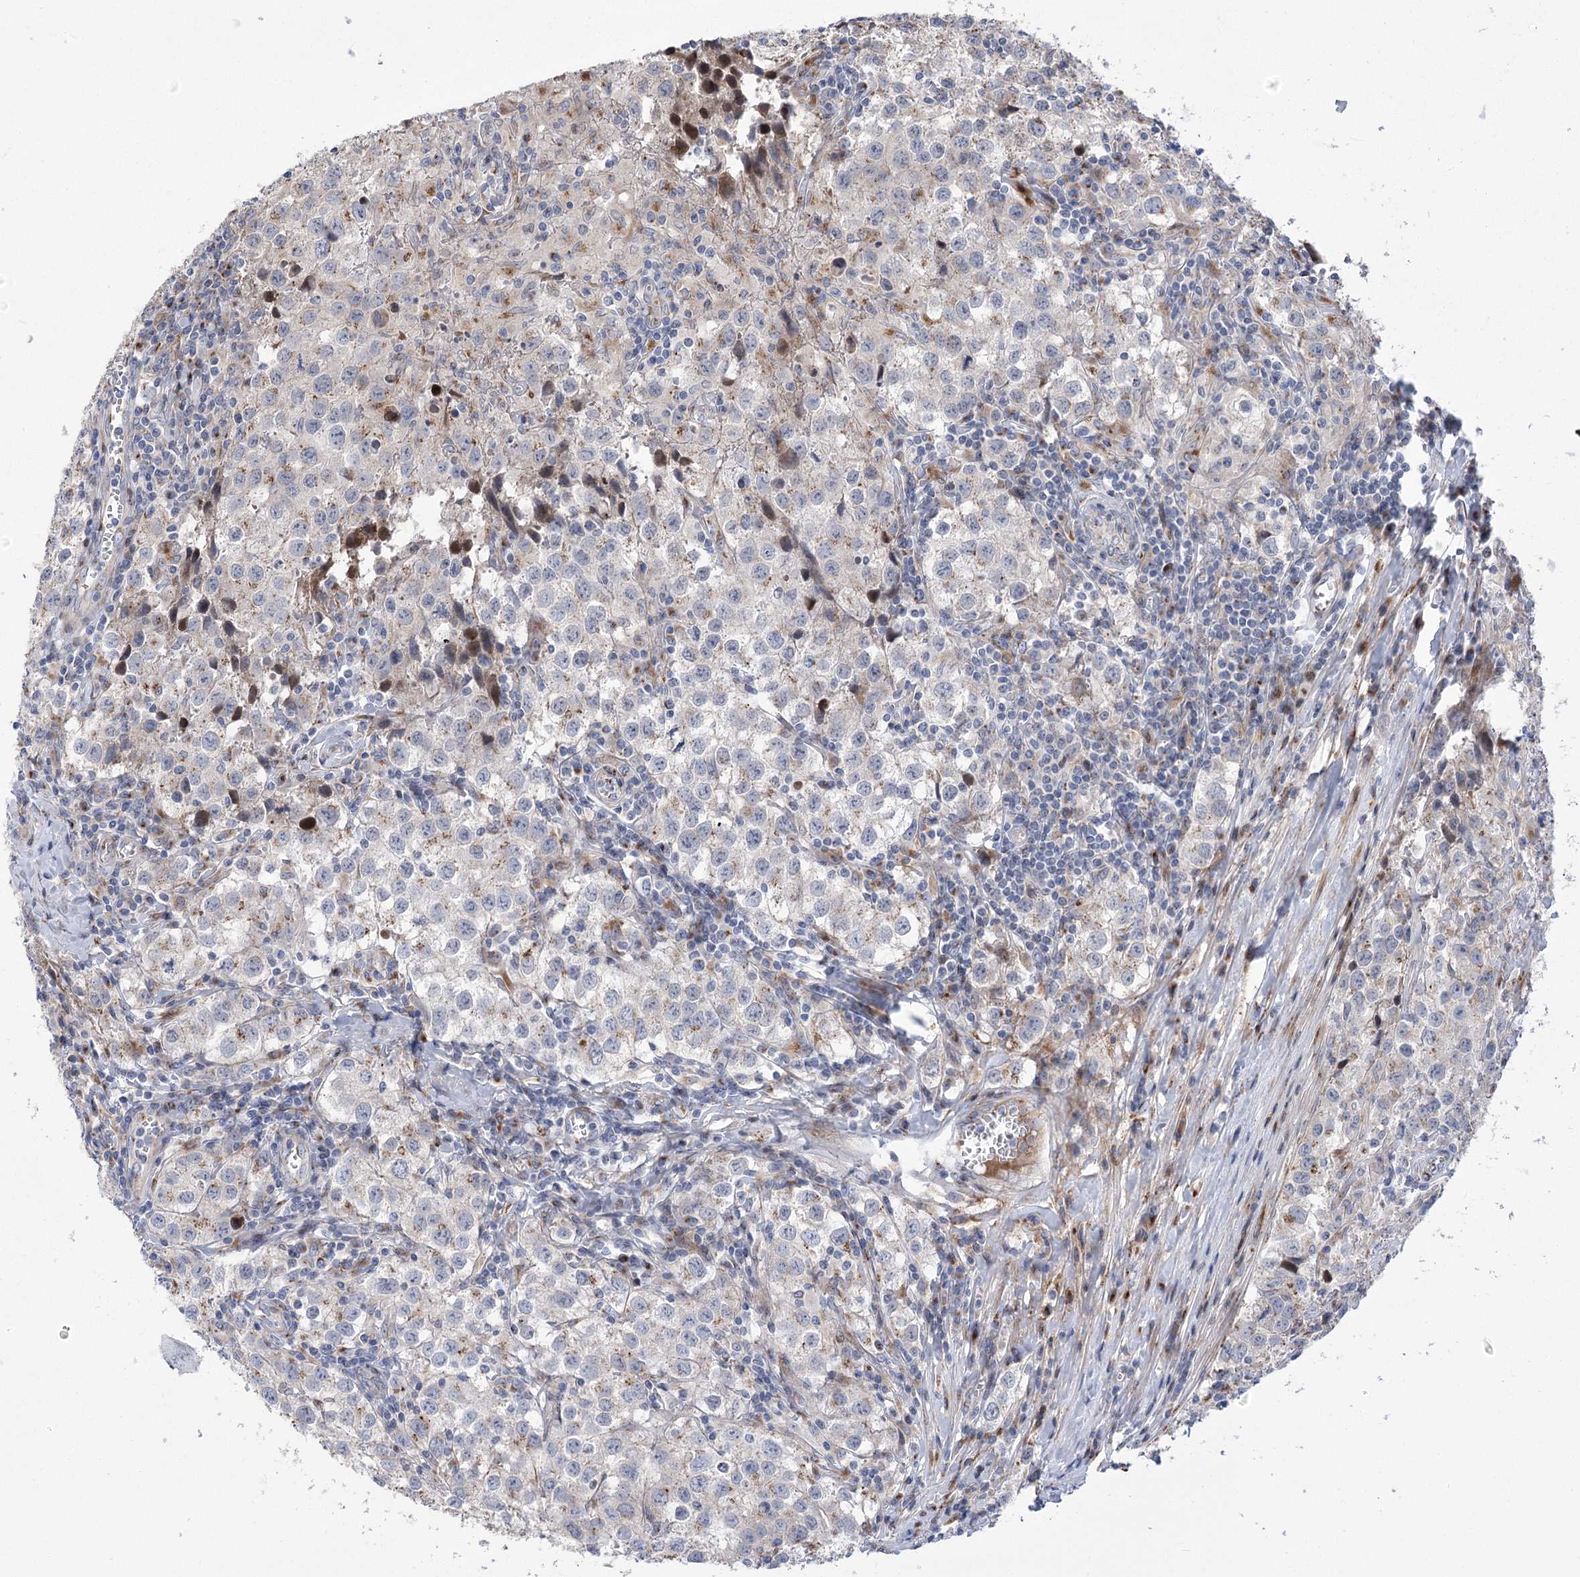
{"staining": {"intensity": "weak", "quantity": "25%-75%", "location": "cytoplasmic/membranous"}, "tissue": "testis cancer", "cell_type": "Tumor cells", "image_type": "cancer", "snomed": [{"axis": "morphology", "description": "Seminoma, NOS"}, {"axis": "morphology", "description": "Carcinoma, Embryonal, NOS"}, {"axis": "topography", "description": "Testis"}], "caption": "Testis cancer stained with a brown dye demonstrates weak cytoplasmic/membranous positive staining in approximately 25%-75% of tumor cells.", "gene": "NME7", "patient": {"sex": "male", "age": 43}}